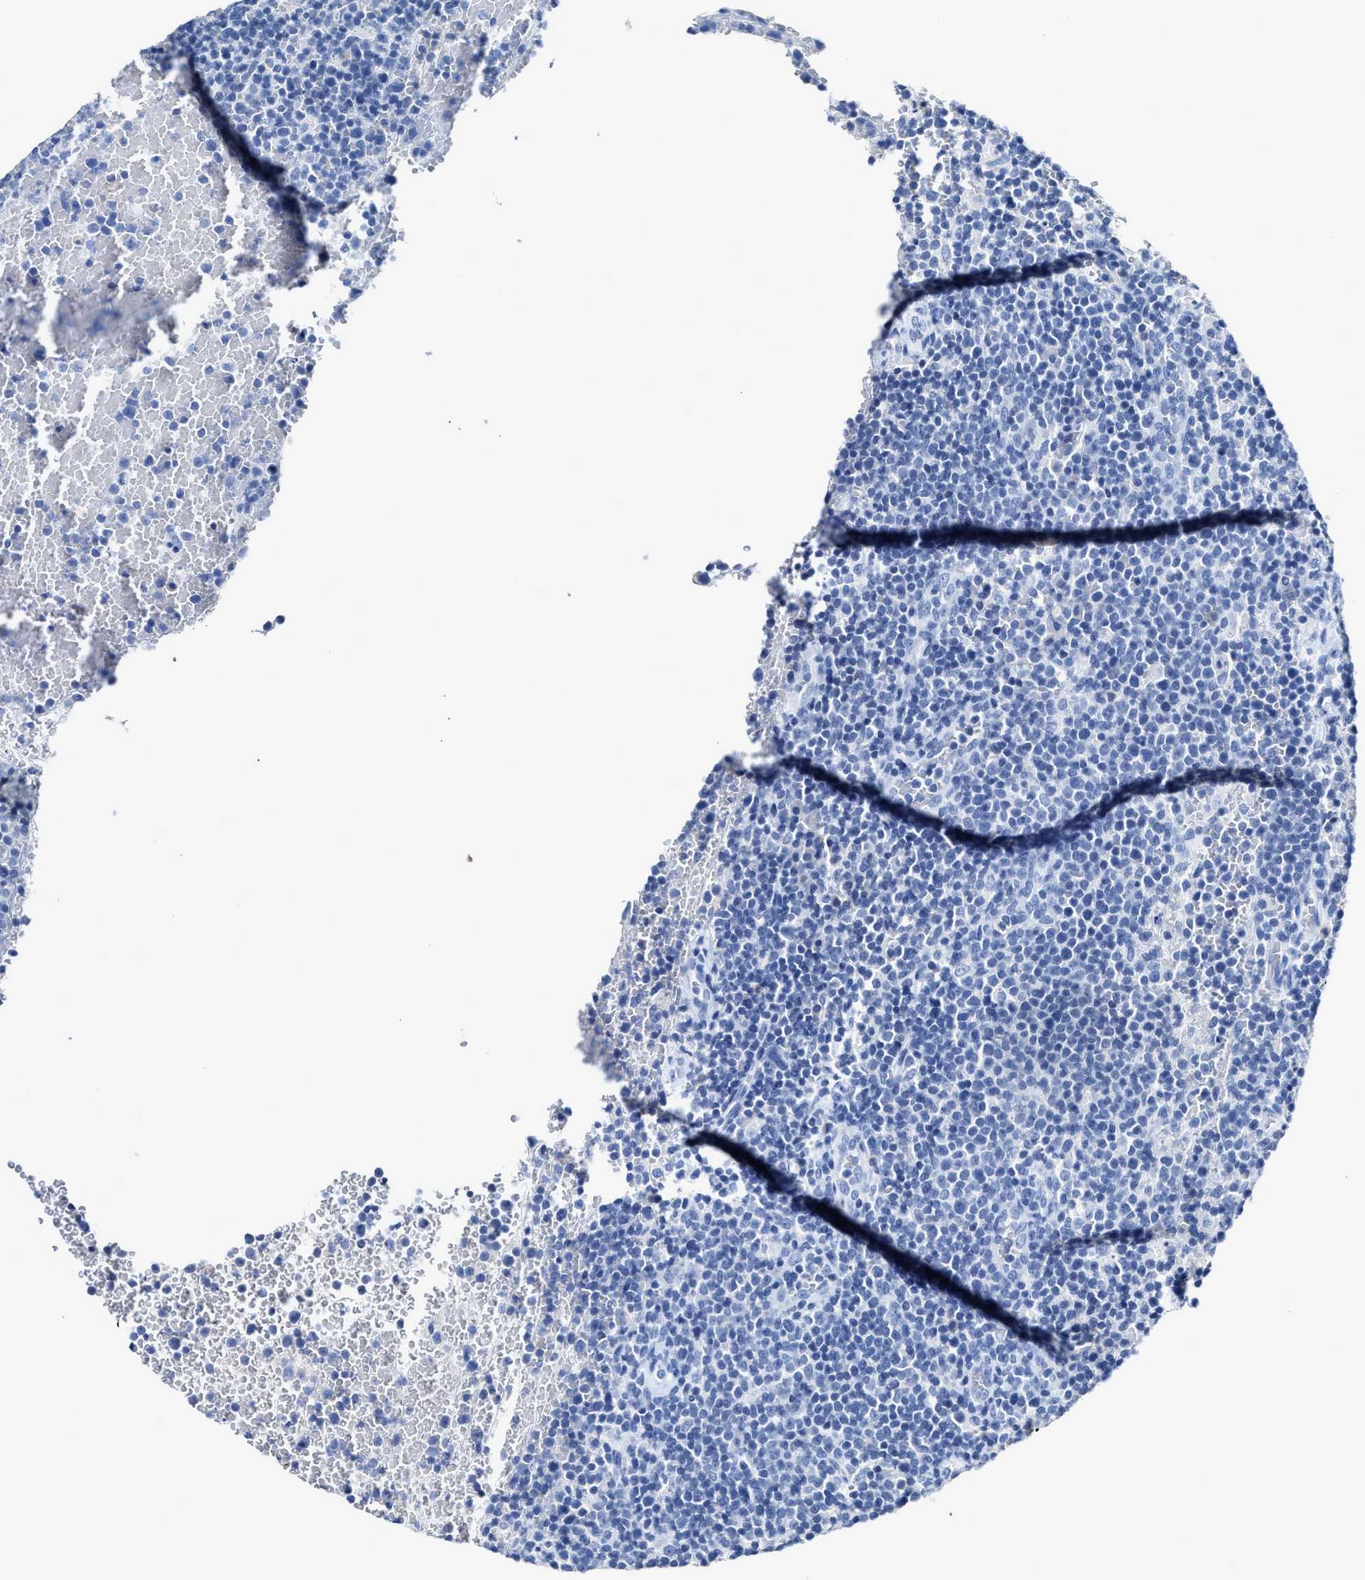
{"staining": {"intensity": "negative", "quantity": "none", "location": "none"}, "tissue": "lymphoma", "cell_type": "Tumor cells", "image_type": "cancer", "snomed": [{"axis": "morphology", "description": "Malignant lymphoma, non-Hodgkin's type, High grade"}, {"axis": "topography", "description": "Lymph node"}], "caption": "The image shows no significant positivity in tumor cells of lymphoma. (Brightfield microscopy of DAB immunohistochemistry at high magnification).", "gene": "CEACAM5", "patient": {"sex": "male", "age": 61}}